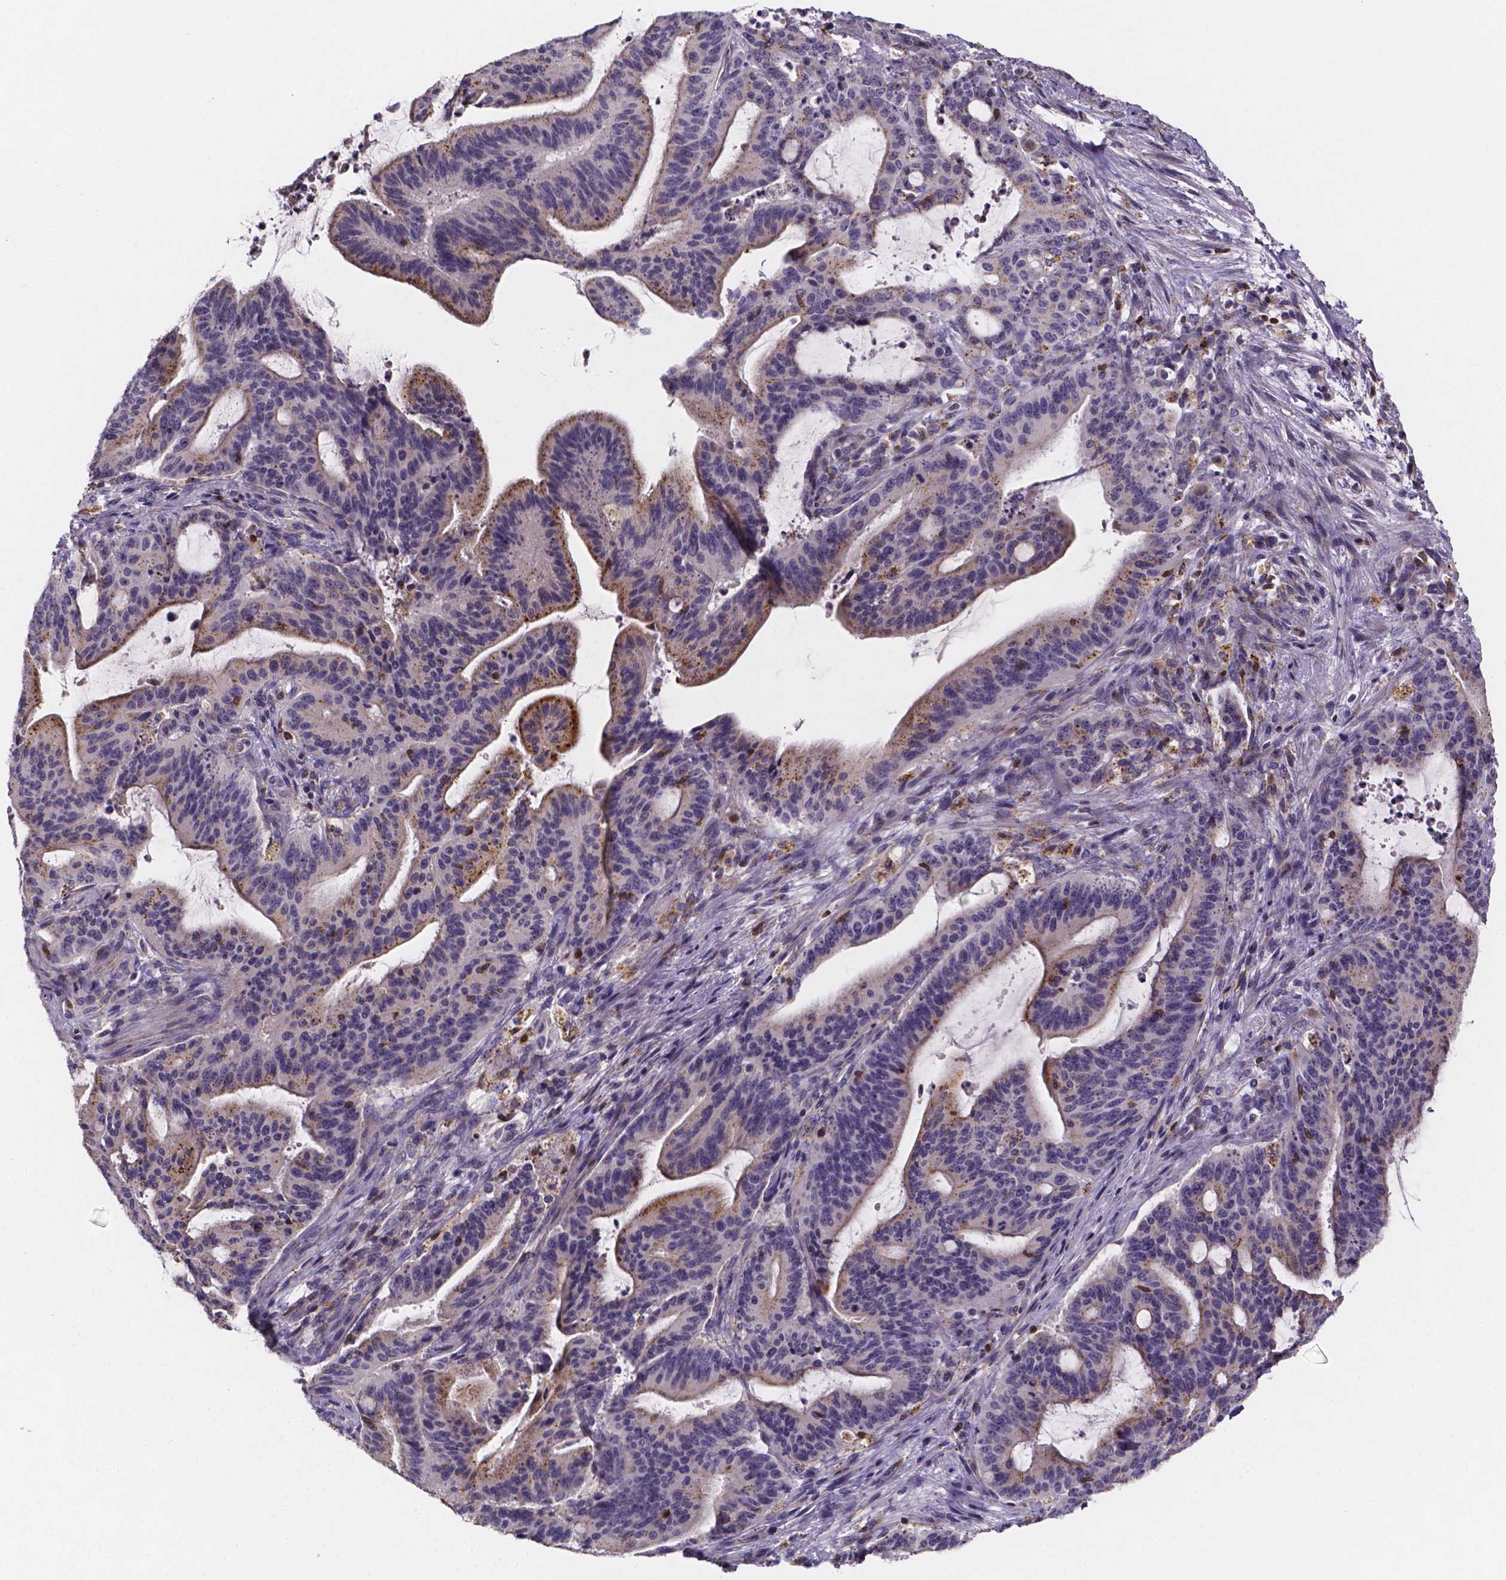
{"staining": {"intensity": "moderate", "quantity": "25%-75%", "location": "cytoplasmic/membranous"}, "tissue": "liver cancer", "cell_type": "Tumor cells", "image_type": "cancer", "snomed": [{"axis": "morphology", "description": "Cholangiocarcinoma"}, {"axis": "topography", "description": "Liver"}], "caption": "High-magnification brightfield microscopy of liver cancer stained with DAB (brown) and counterstained with hematoxylin (blue). tumor cells exhibit moderate cytoplasmic/membranous expression is seen in approximately25%-75% of cells.", "gene": "THEMIS", "patient": {"sex": "female", "age": 73}}